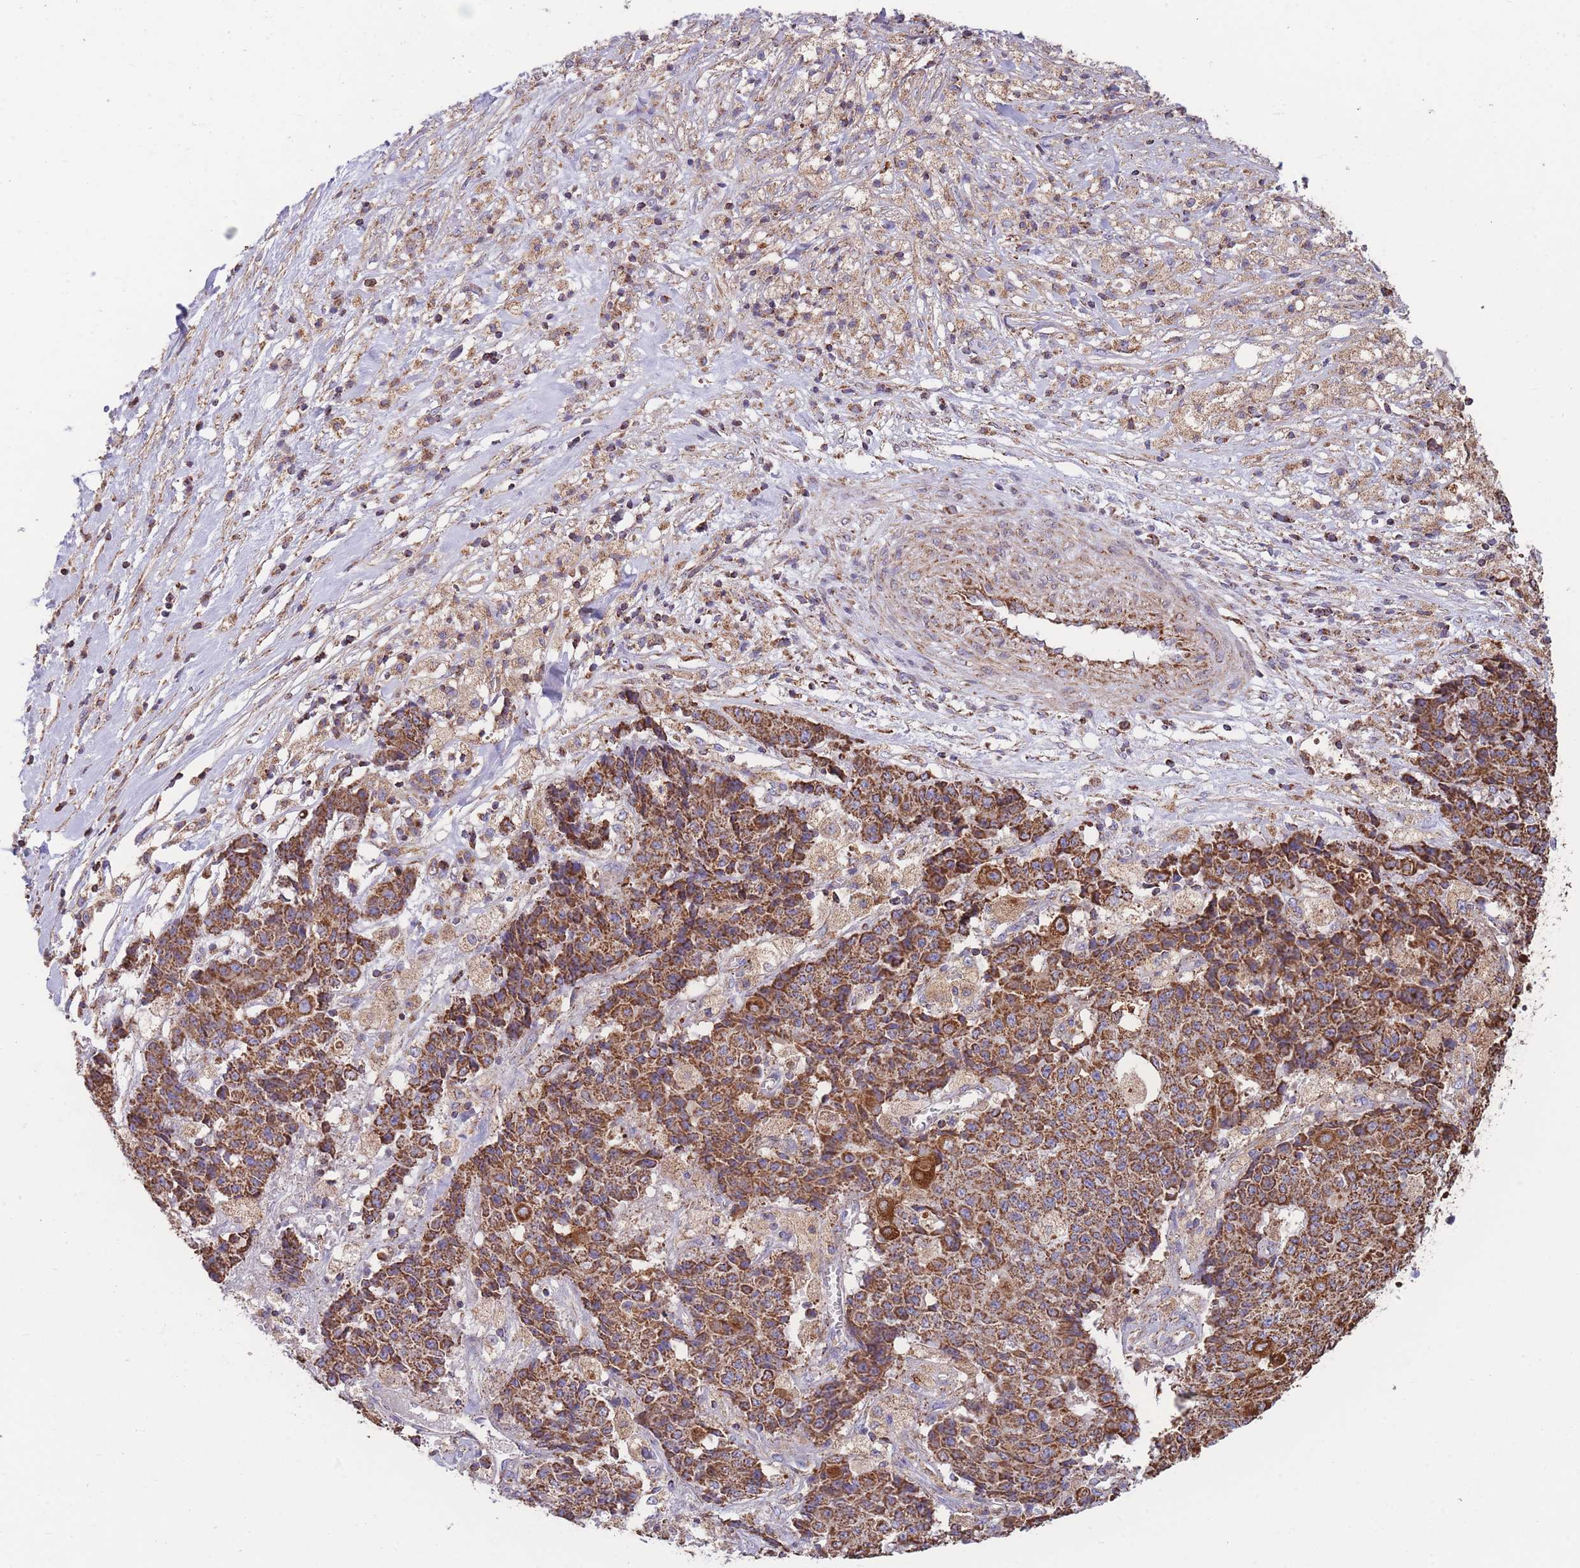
{"staining": {"intensity": "strong", "quantity": ">75%", "location": "cytoplasmic/membranous"}, "tissue": "ovarian cancer", "cell_type": "Tumor cells", "image_type": "cancer", "snomed": [{"axis": "morphology", "description": "Carcinoma, endometroid"}, {"axis": "topography", "description": "Ovary"}], "caption": "IHC of human ovarian endometroid carcinoma demonstrates high levels of strong cytoplasmic/membranous staining in about >75% of tumor cells. Immunohistochemistry (ihc) stains the protein in brown and the nuclei are stained blue.", "gene": "FKBP8", "patient": {"sex": "female", "age": 42}}